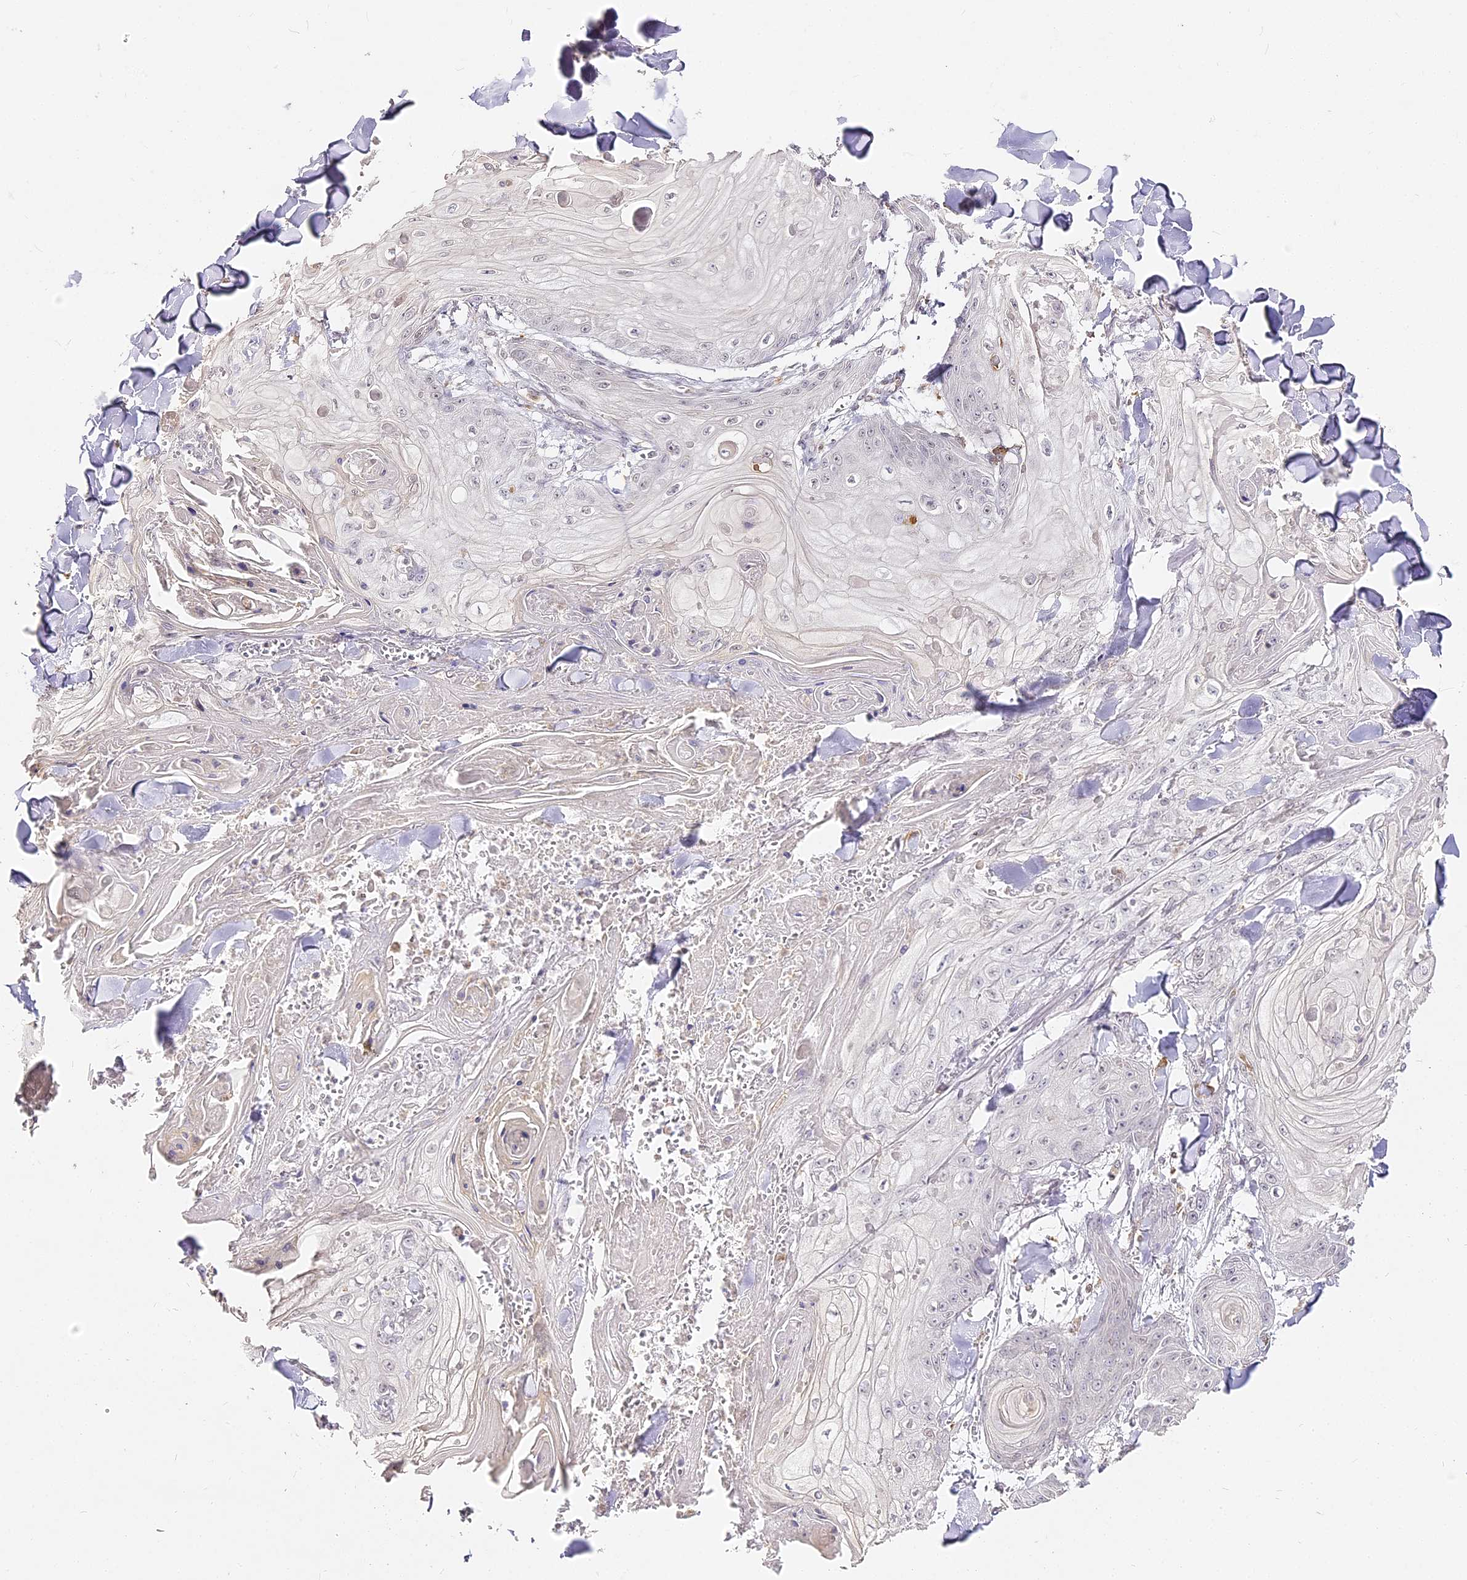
{"staining": {"intensity": "negative", "quantity": "none", "location": "none"}, "tissue": "skin cancer", "cell_type": "Tumor cells", "image_type": "cancer", "snomed": [{"axis": "morphology", "description": "Squamous cell carcinoma, NOS"}, {"axis": "topography", "description": "Skin"}], "caption": "Human squamous cell carcinoma (skin) stained for a protein using immunohistochemistry (IHC) shows no staining in tumor cells.", "gene": "DOCK2", "patient": {"sex": "male", "age": 74}}